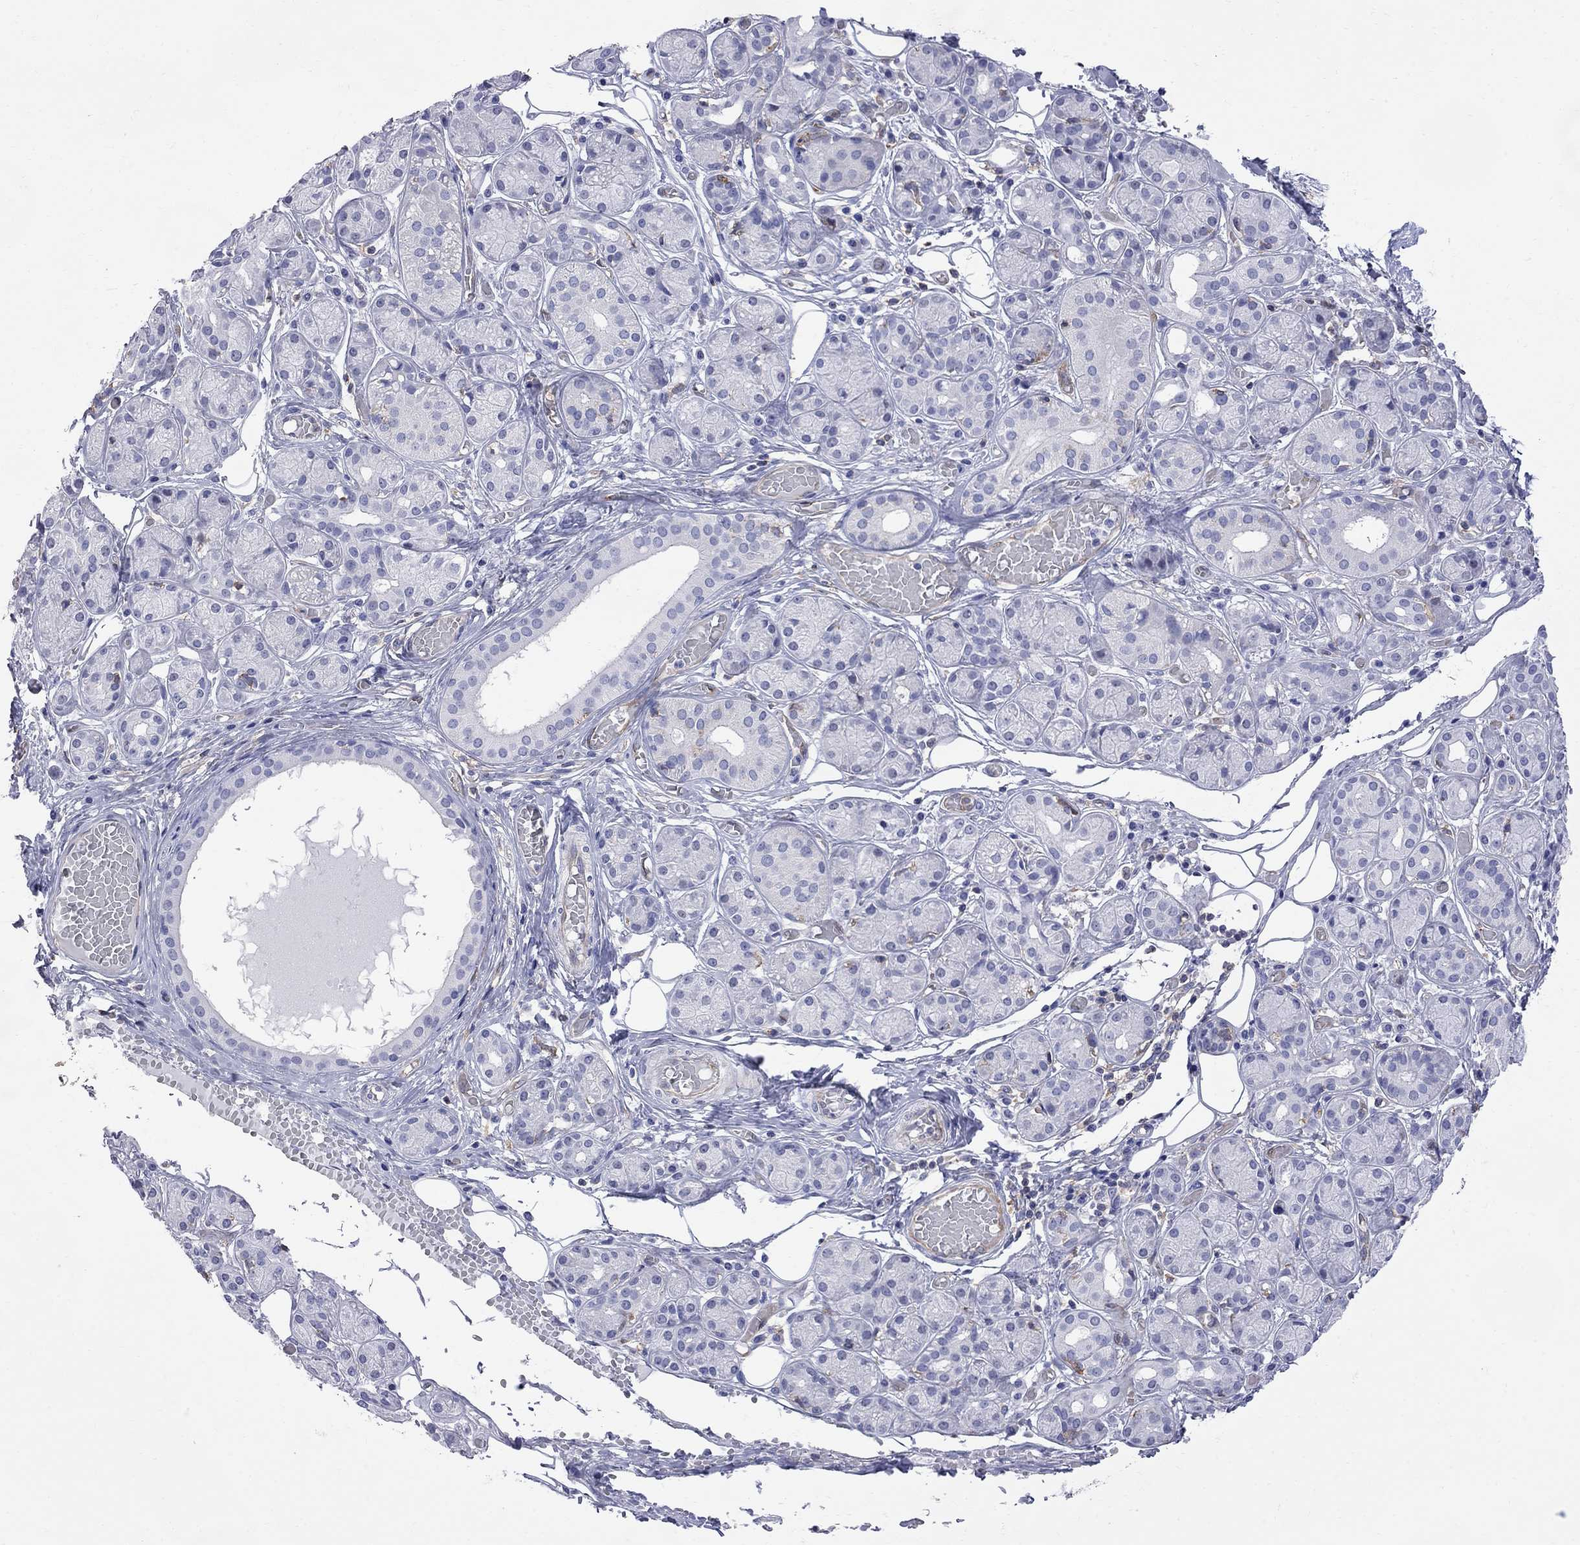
{"staining": {"intensity": "negative", "quantity": "none", "location": "none"}, "tissue": "salivary gland", "cell_type": "Glandular cells", "image_type": "normal", "snomed": [{"axis": "morphology", "description": "Normal tissue, NOS"}, {"axis": "topography", "description": "Salivary gland"}, {"axis": "topography", "description": "Peripheral nerve tissue"}], "caption": "Immunohistochemistry (IHC) photomicrograph of normal salivary gland stained for a protein (brown), which displays no staining in glandular cells. (DAB immunohistochemistry (IHC) with hematoxylin counter stain).", "gene": "ABI3", "patient": {"sex": "male", "age": 71}}